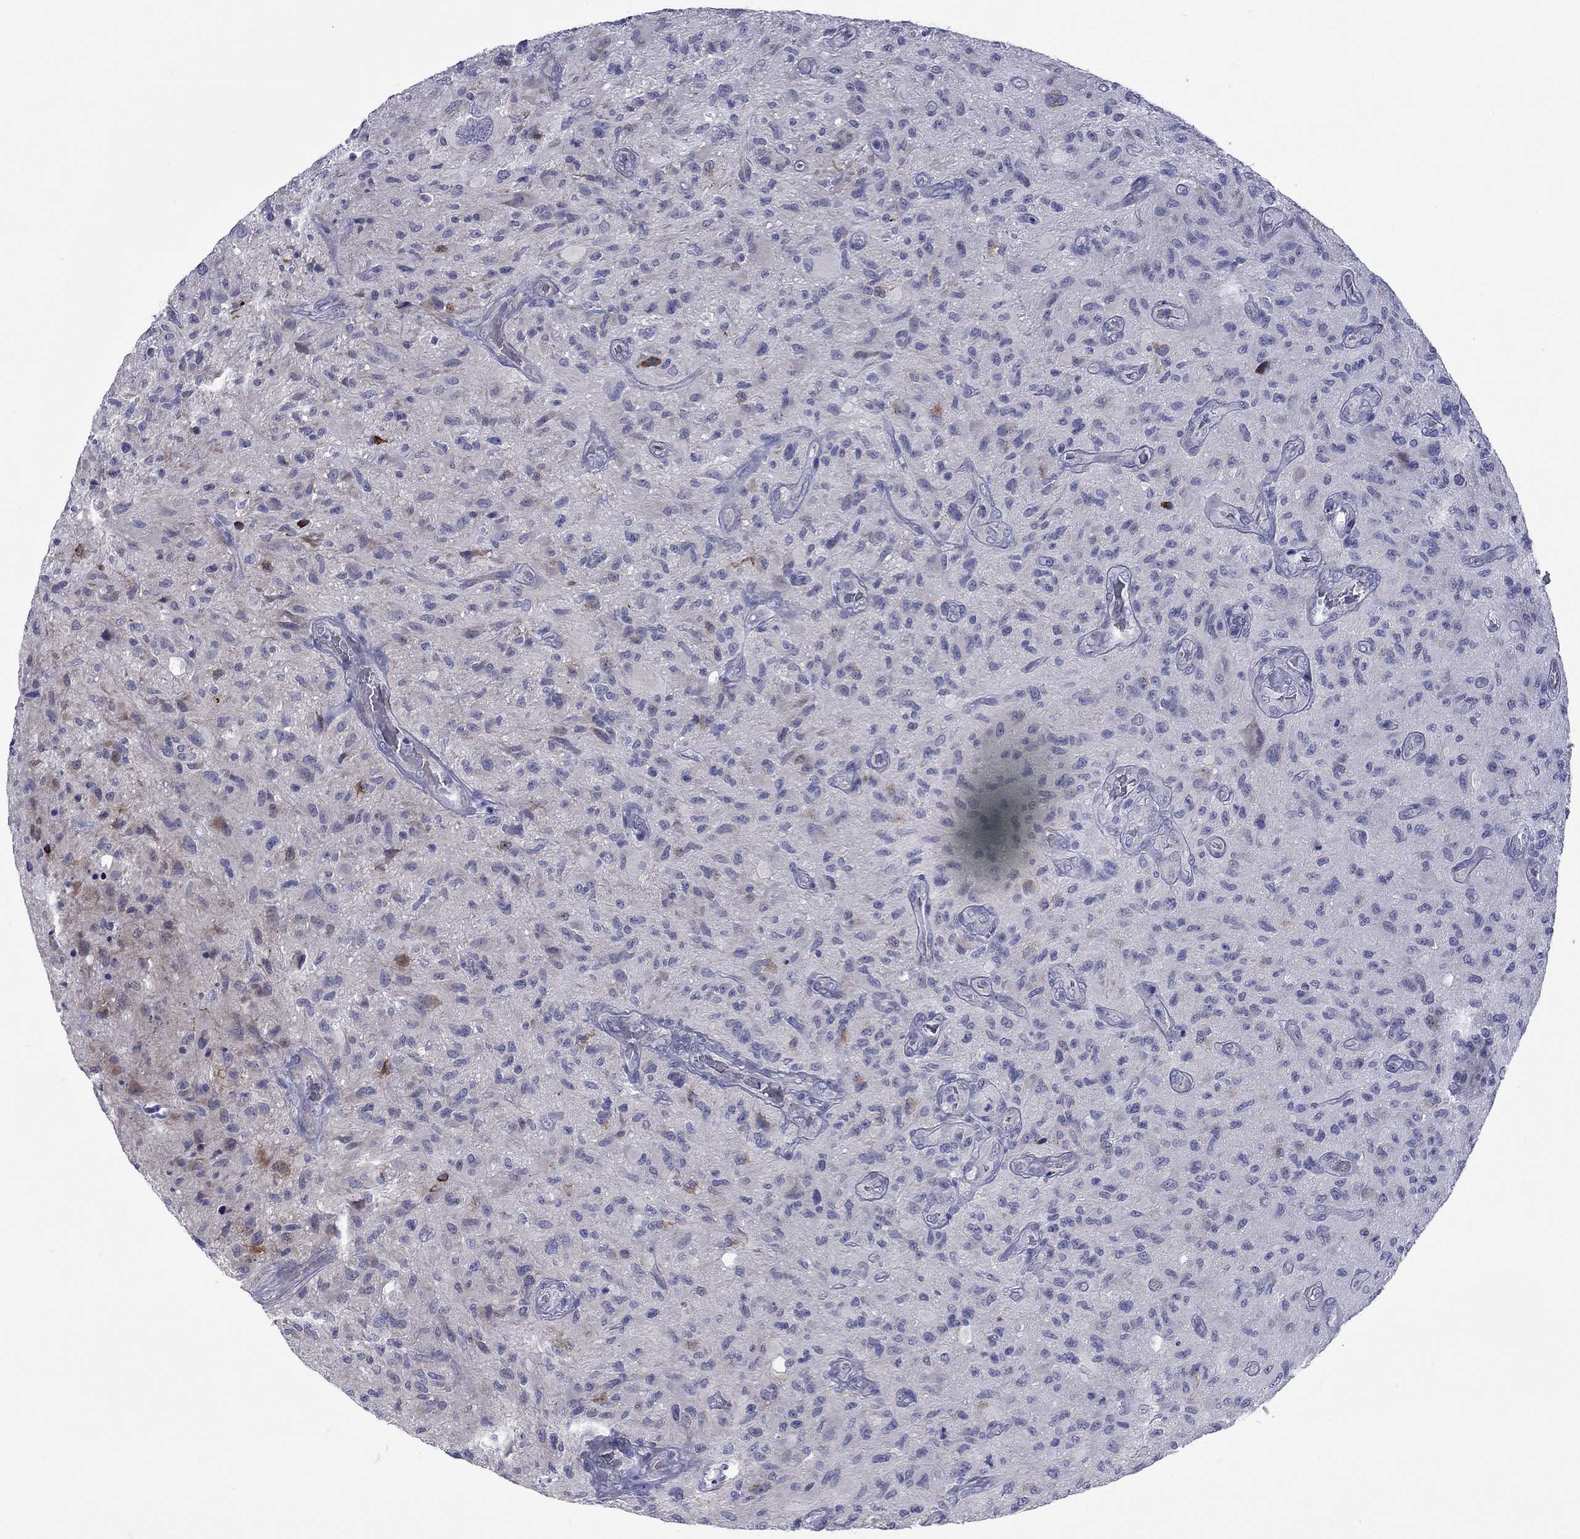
{"staining": {"intensity": "negative", "quantity": "none", "location": "none"}, "tissue": "glioma", "cell_type": "Tumor cells", "image_type": "cancer", "snomed": [{"axis": "morphology", "description": "Glioma, malignant, NOS"}, {"axis": "morphology", "description": "Glioma, malignant, High grade"}, {"axis": "topography", "description": "Brain"}], "caption": "Tumor cells show no significant positivity in malignant glioma (high-grade). Nuclei are stained in blue.", "gene": "UNC119B", "patient": {"sex": "female", "age": 71}}